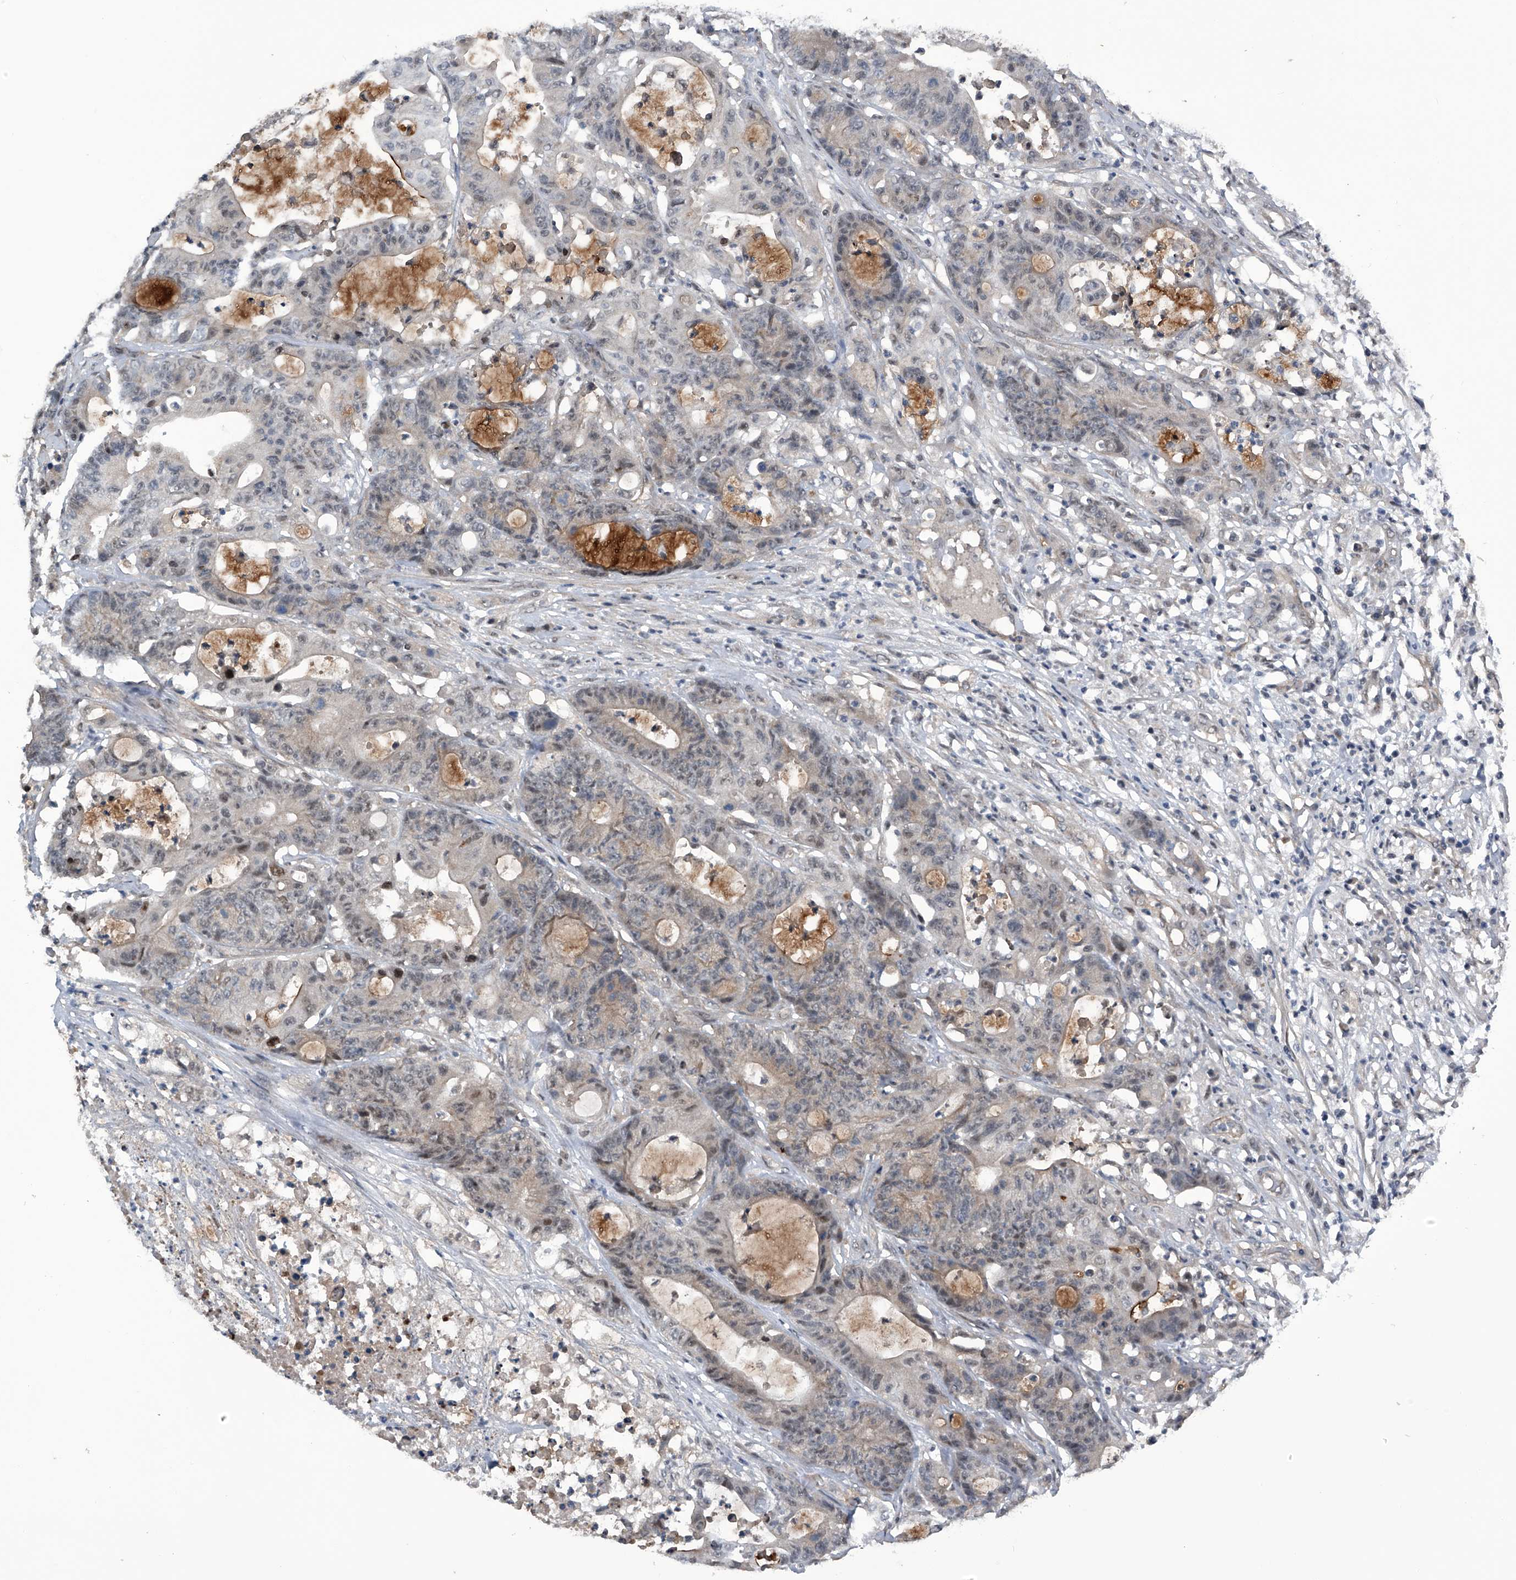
{"staining": {"intensity": "moderate", "quantity": "<25%", "location": "cytoplasmic/membranous"}, "tissue": "colorectal cancer", "cell_type": "Tumor cells", "image_type": "cancer", "snomed": [{"axis": "morphology", "description": "Adenocarcinoma, NOS"}, {"axis": "topography", "description": "Colon"}], "caption": "Immunohistochemical staining of colorectal cancer exhibits moderate cytoplasmic/membranous protein expression in approximately <25% of tumor cells.", "gene": "SLC12A8", "patient": {"sex": "female", "age": 84}}